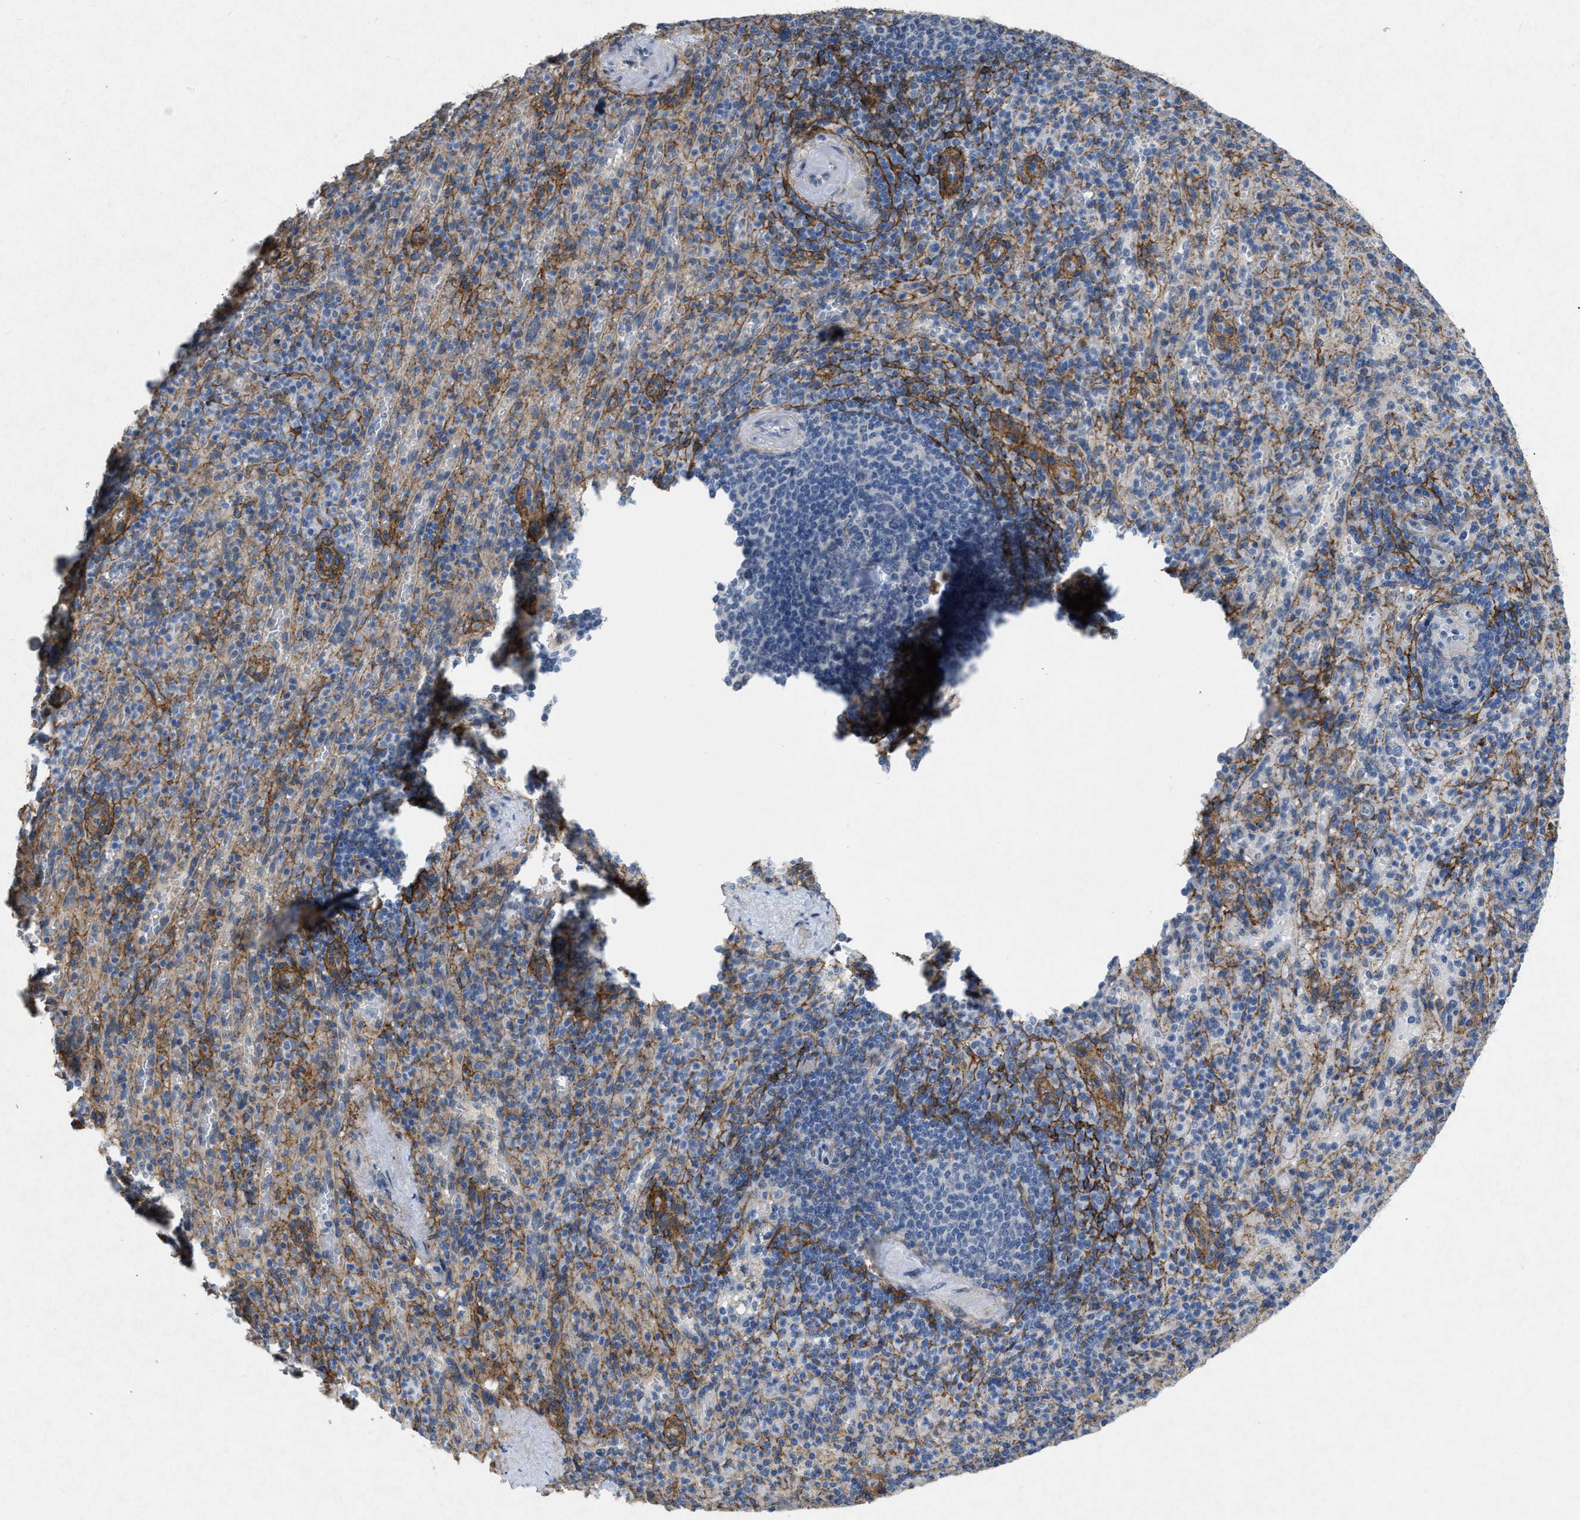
{"staining": {"intensity": "negative", "quantity": "none", "location": "none"}, "tissue": "spleen", "cell_type": "Cells in red pulp", "image_type": "normal", "snomed": [{"axis": "morphology", "description": "Normal tissue, NOS"}, {"axis": "topography", "description": "Spleen"}], "caption": "DAB immunohistochemical staining of normal human spleen demonstrates no significant expression in cells in red pulp. (Brightfield microscopy of DAB immunohistochemistry at high magnification).", "gene": "PDGFRA", "patient": {"sex": "female", "age": 74}}